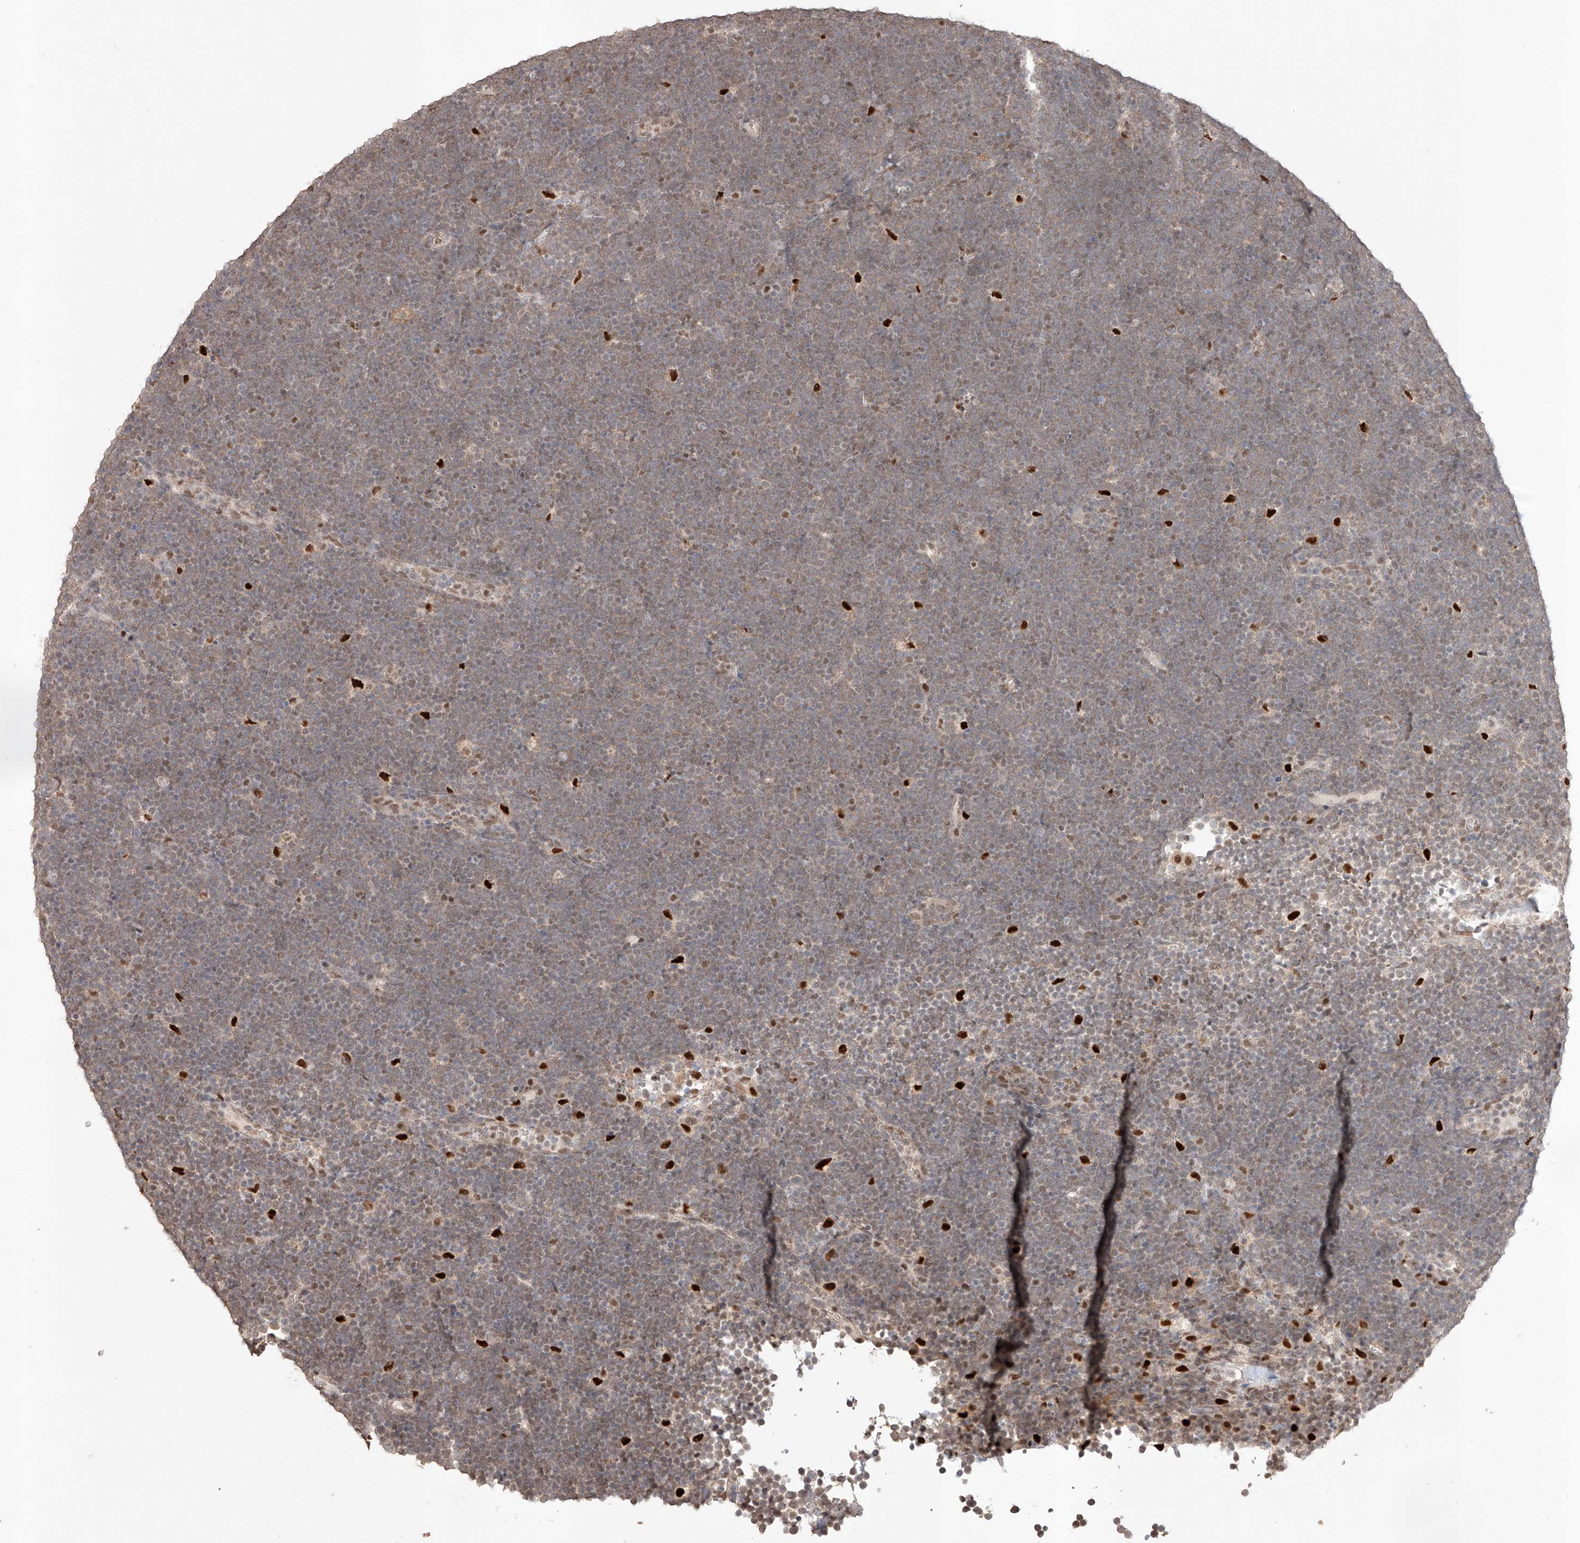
{"staining": {"intensity": "moderate", "quantity": "25%-75%", "location": "cytoplasmic/membranous,nuclear"}, "tissue": "lymphoma", "cell_type": "Tumor cells", "image_type": "cancer", "snomed": [{"axis": "morphology", "description": "Malignant lymphoma, non-Hodgkin's type, High grade"}, {"axis": "topography", "description": "Lymph node"}], "caption": "DAB (3,3'-diaminobenzidine) immunohistochemical staining of human lymphoma shows moderate cytoplasmic/membranous and nuclear protein positivity in approximately 25%-75% of tumor cells.", "gene": "APIP", "patient": {"sex": "male", "age": 13}}